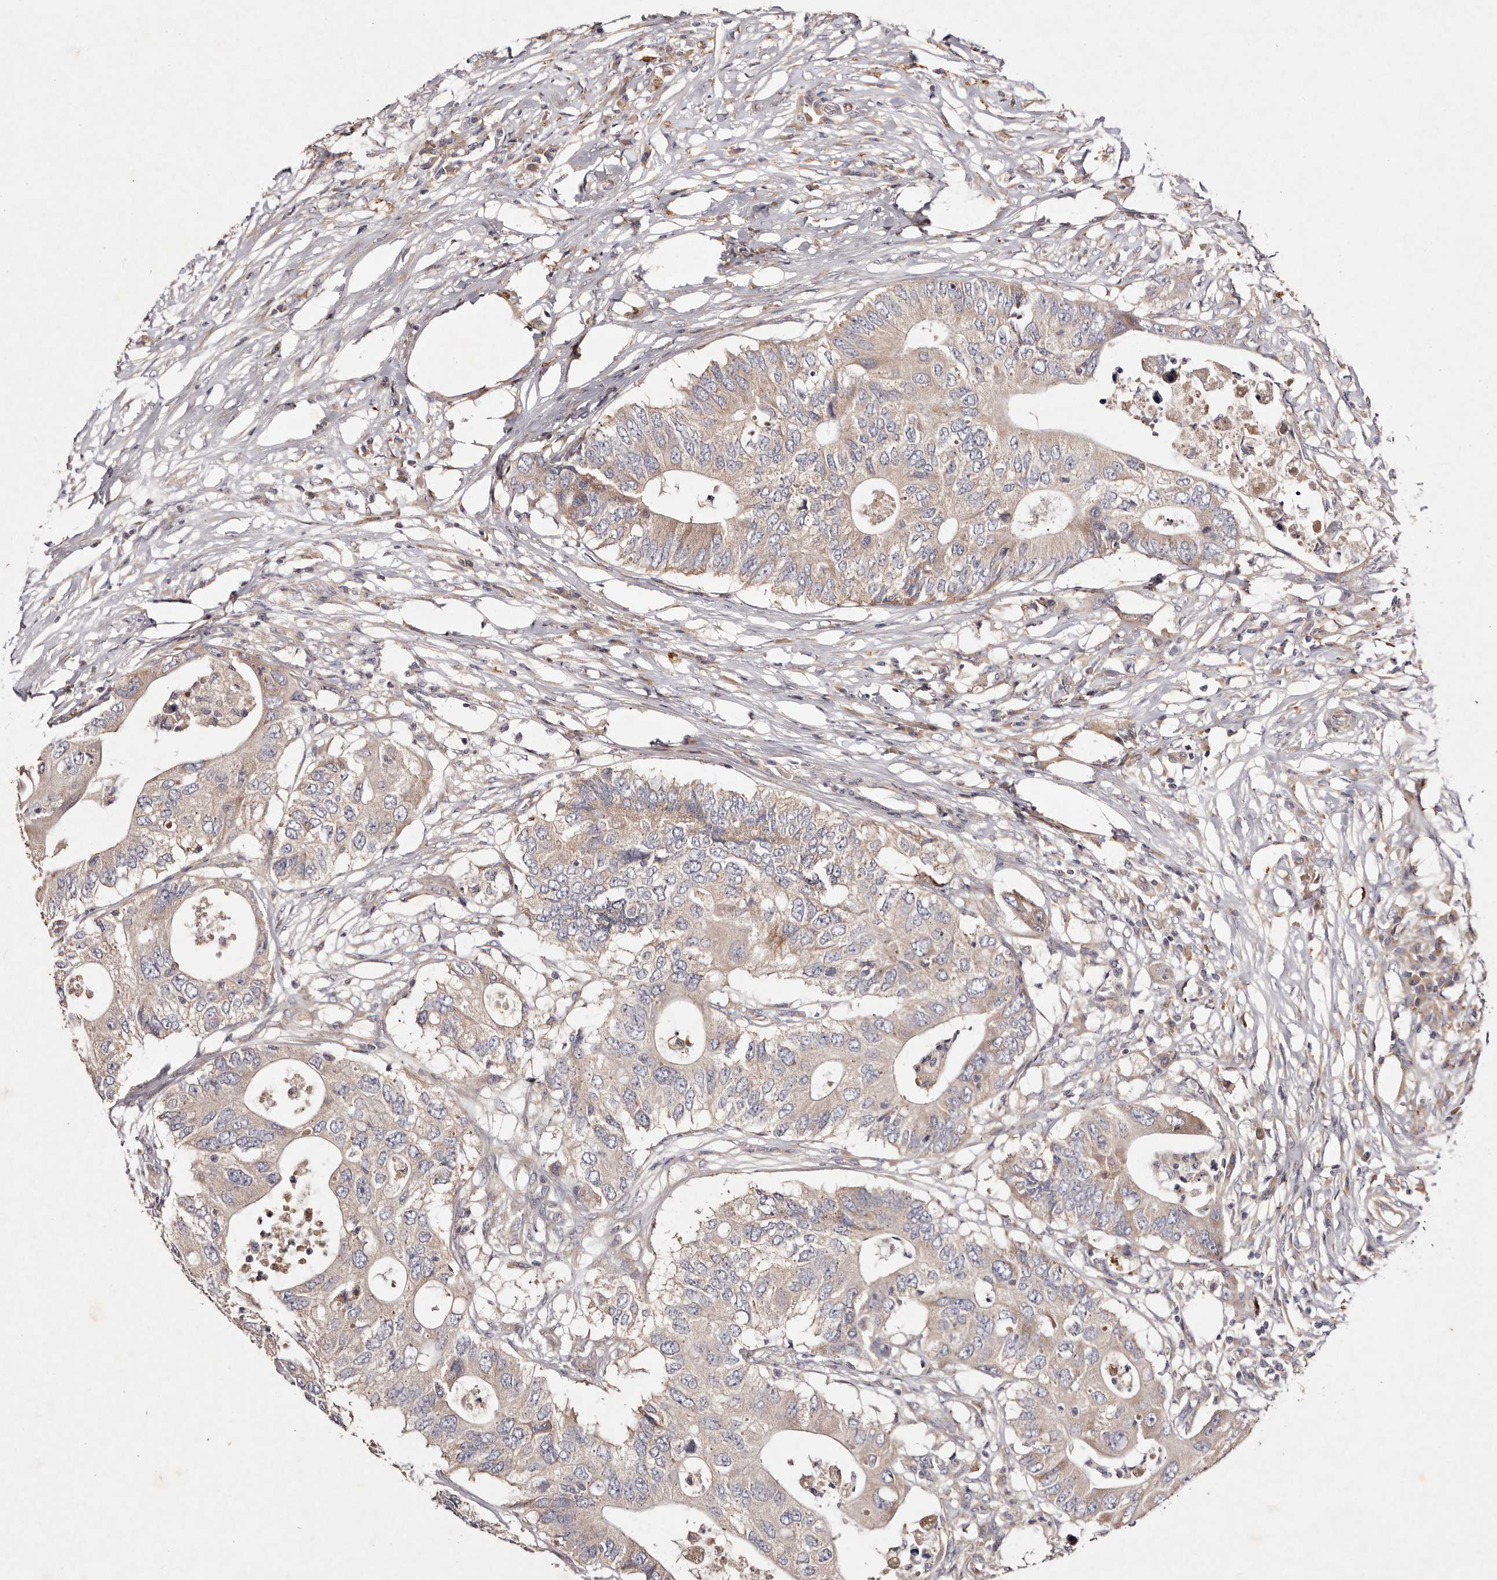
{"staining": {"intensity": "weak", "quantity": "25%-75%", "location": "cytoplasmic/membranous"}, "tissue": "colorectal cancer", "cell_type": "Tumor cells", "image_type": "cancer", "snomed": [{"axis": "morphology", "description": "Adenocarcinoma, NOS"}, {"axis": "topography", "description": "Colon"}], "caption": "A micrograph of human adenocarcinoma (colorectal) stained for a protein demonstrates weak cytoplasmic/membranous brown staining in tumor cells. (IHC, brightfield microscopy, high magnification).", "gene": "TSC2", "patient": {"sex": "male", "age": 71}}